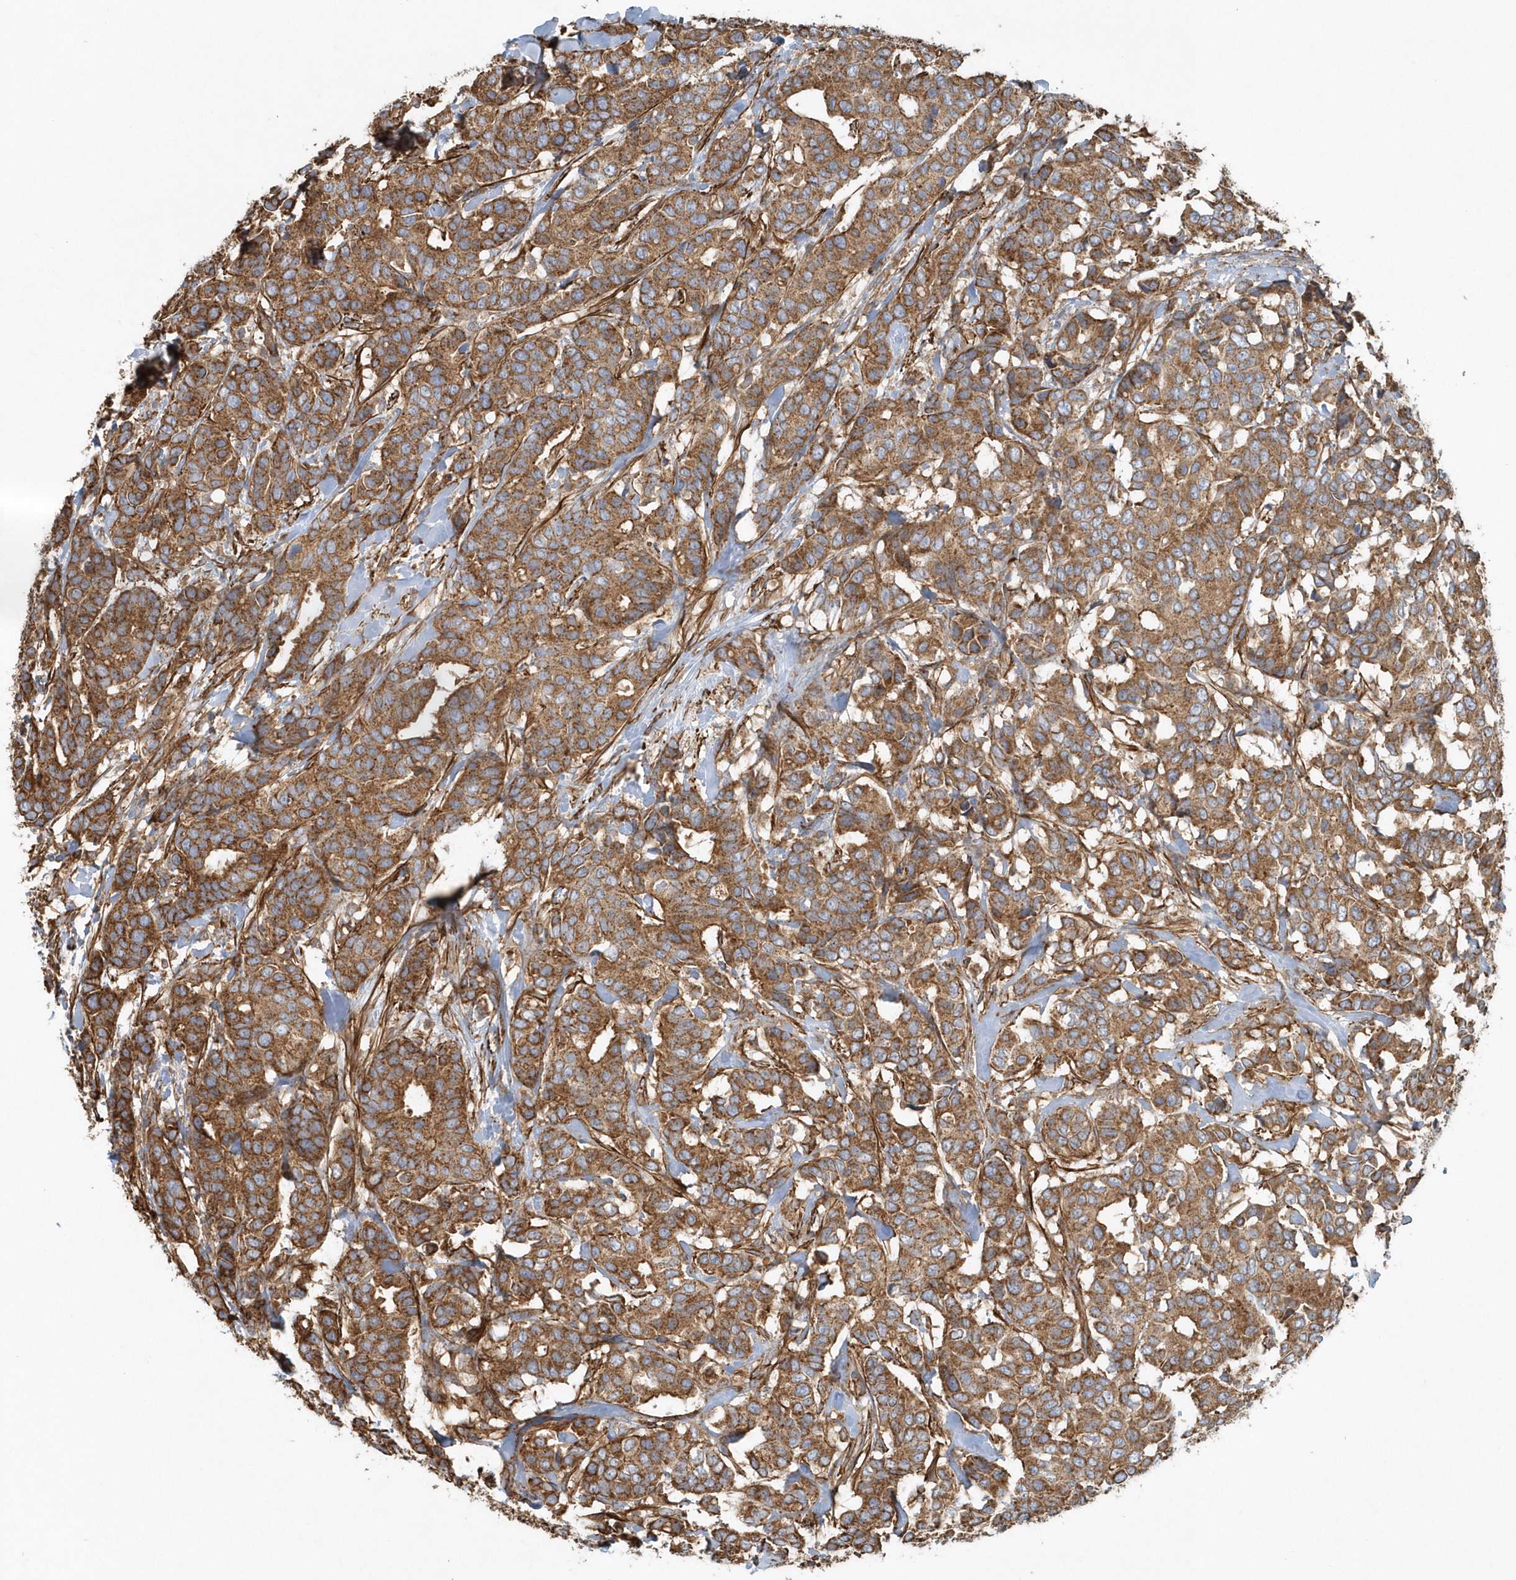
{"staining": {"intensity": "moderate", "quantity": ">75%", "location": "cytoplasmic/membranous"}, "tissue": "breast cancer", "cell_type": "Tumor cells", "image_type": "cancer", "snomed": [{"axis": "morphology", "description": "Duct carcinoma"}, {"axis": "topography", "description": "Breast"}], "caption": "Immunohistochemical staining of human breast cancer displays medium levels of moderate cytoplasmic/membranous positivity in about >75% of tumor cells. (IHC, brightfield microscopy, high magnification).", "gene": "MMUT", "patient": {"sex": "female", "age": 87}}